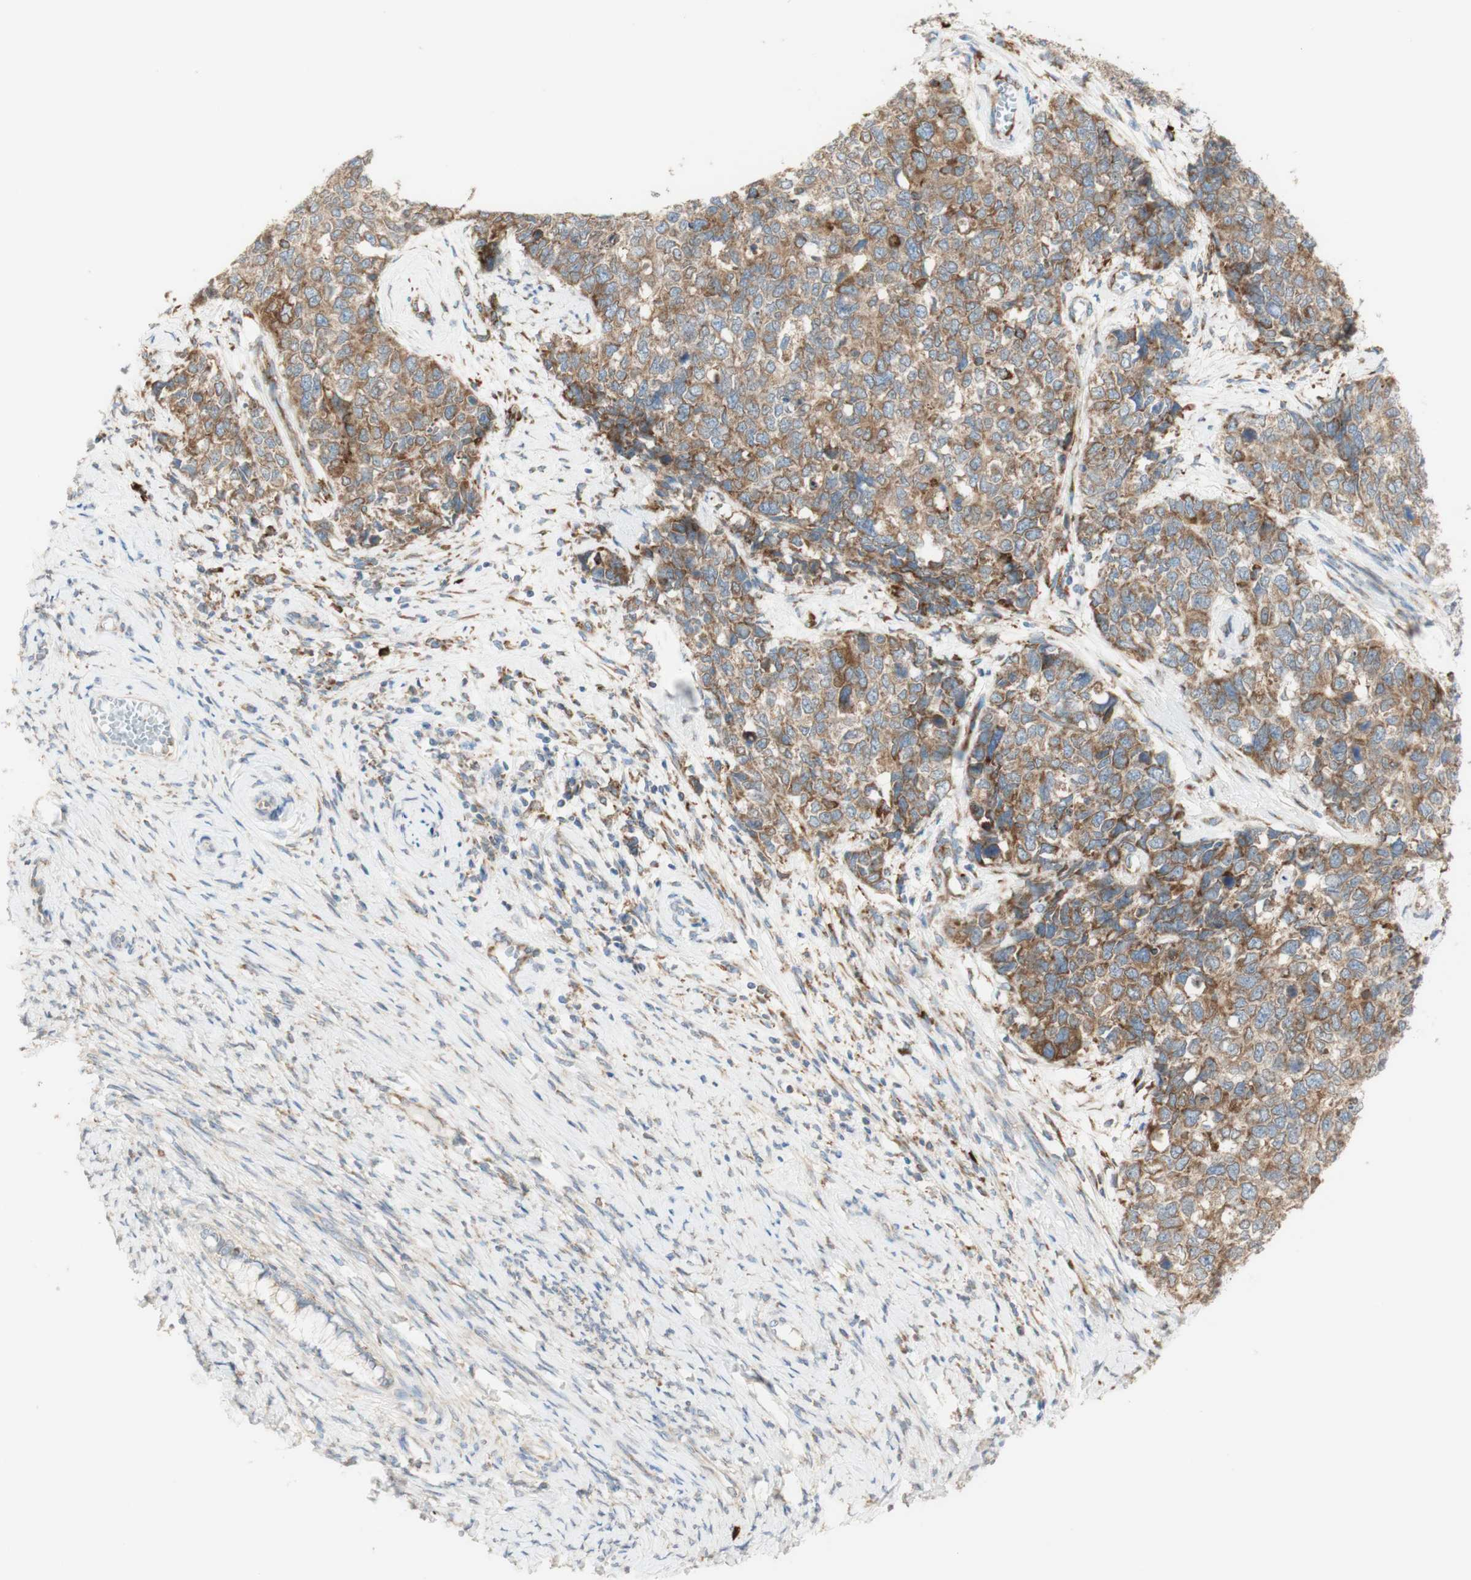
{"staining": {"intensity": "moderate", "quantity": ">75%", "location": "cytoplasmic/membranous"}, "tissue": "cervical cancer", "cell_type": "Tumor cells", "image_type": "cancer", "snomed": [{"axis": "morphology", "description": "Squamous cell carcinoma, NOS"}, {"axis": "topography", "description": "Cervix"}], "caption": "Squamous cell carcinoma (cervical) was stained to show a protein in brown. There is medium levels of moderate cytoplasmic/membranous staining in approximately >75% of tumor cells.", "gene": "MANF", "patient": {"sex": "female", "age": 63}}